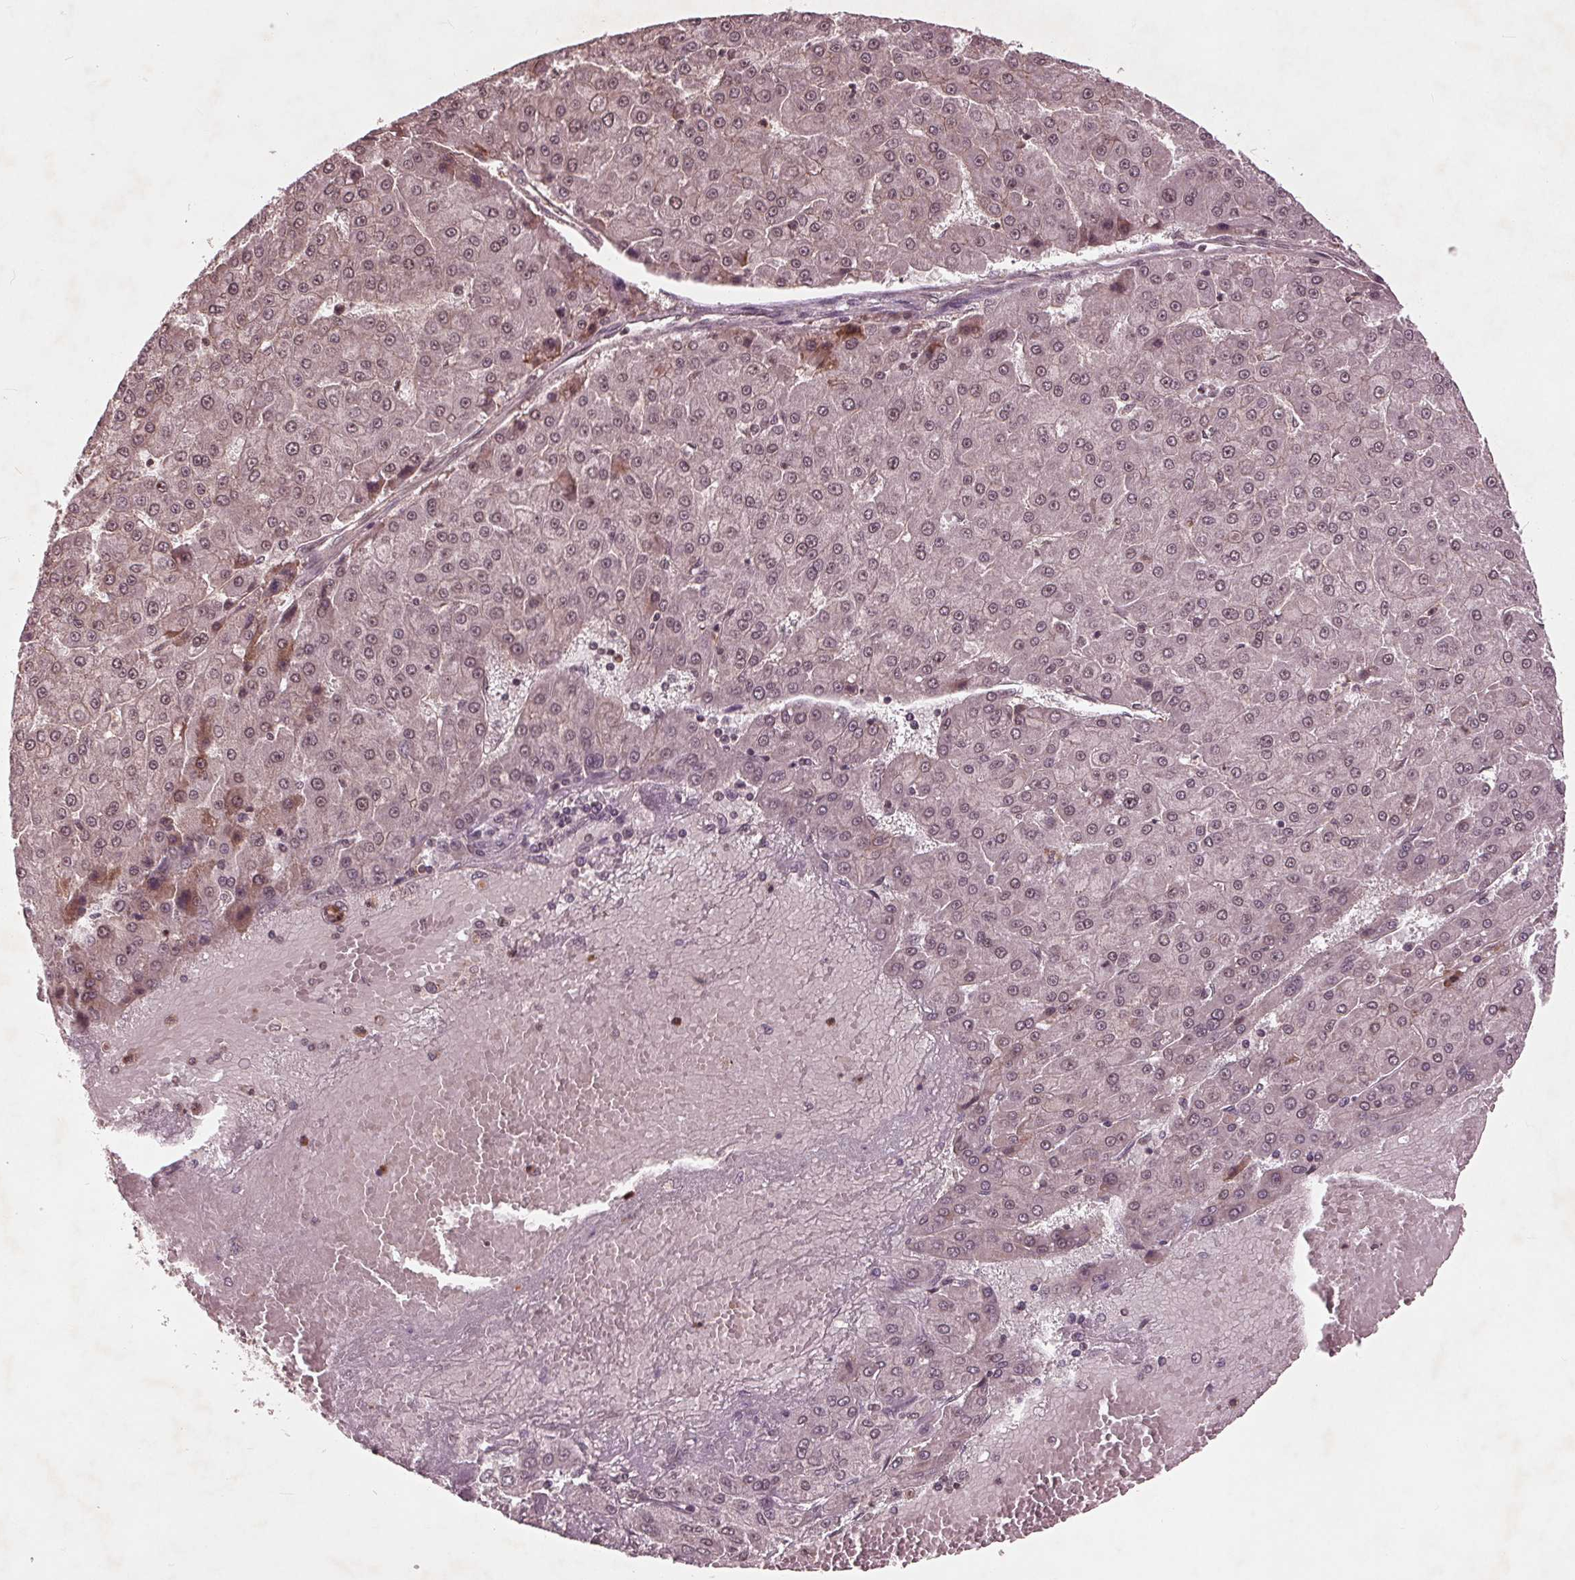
{"staining": {"intensity": "weak", "quantity": "<25%", "location": "nuclear"}, "tissue": "liver cancer", "cell_type": "Tumor cells", "image_type": "cancer", "snomed": [{"axis": "morphology", "description": "Carcinoma, Hepatocellular, NOS"}, {"axis": "topography", "description": "Liver"}], "caption": "Immunohistochemistry of liver cancer (hepatocellular carcinoma) displays no expression in tumor cells.", "gene": "BTBD1", "patient": {"sex": "male", "age": 78}}